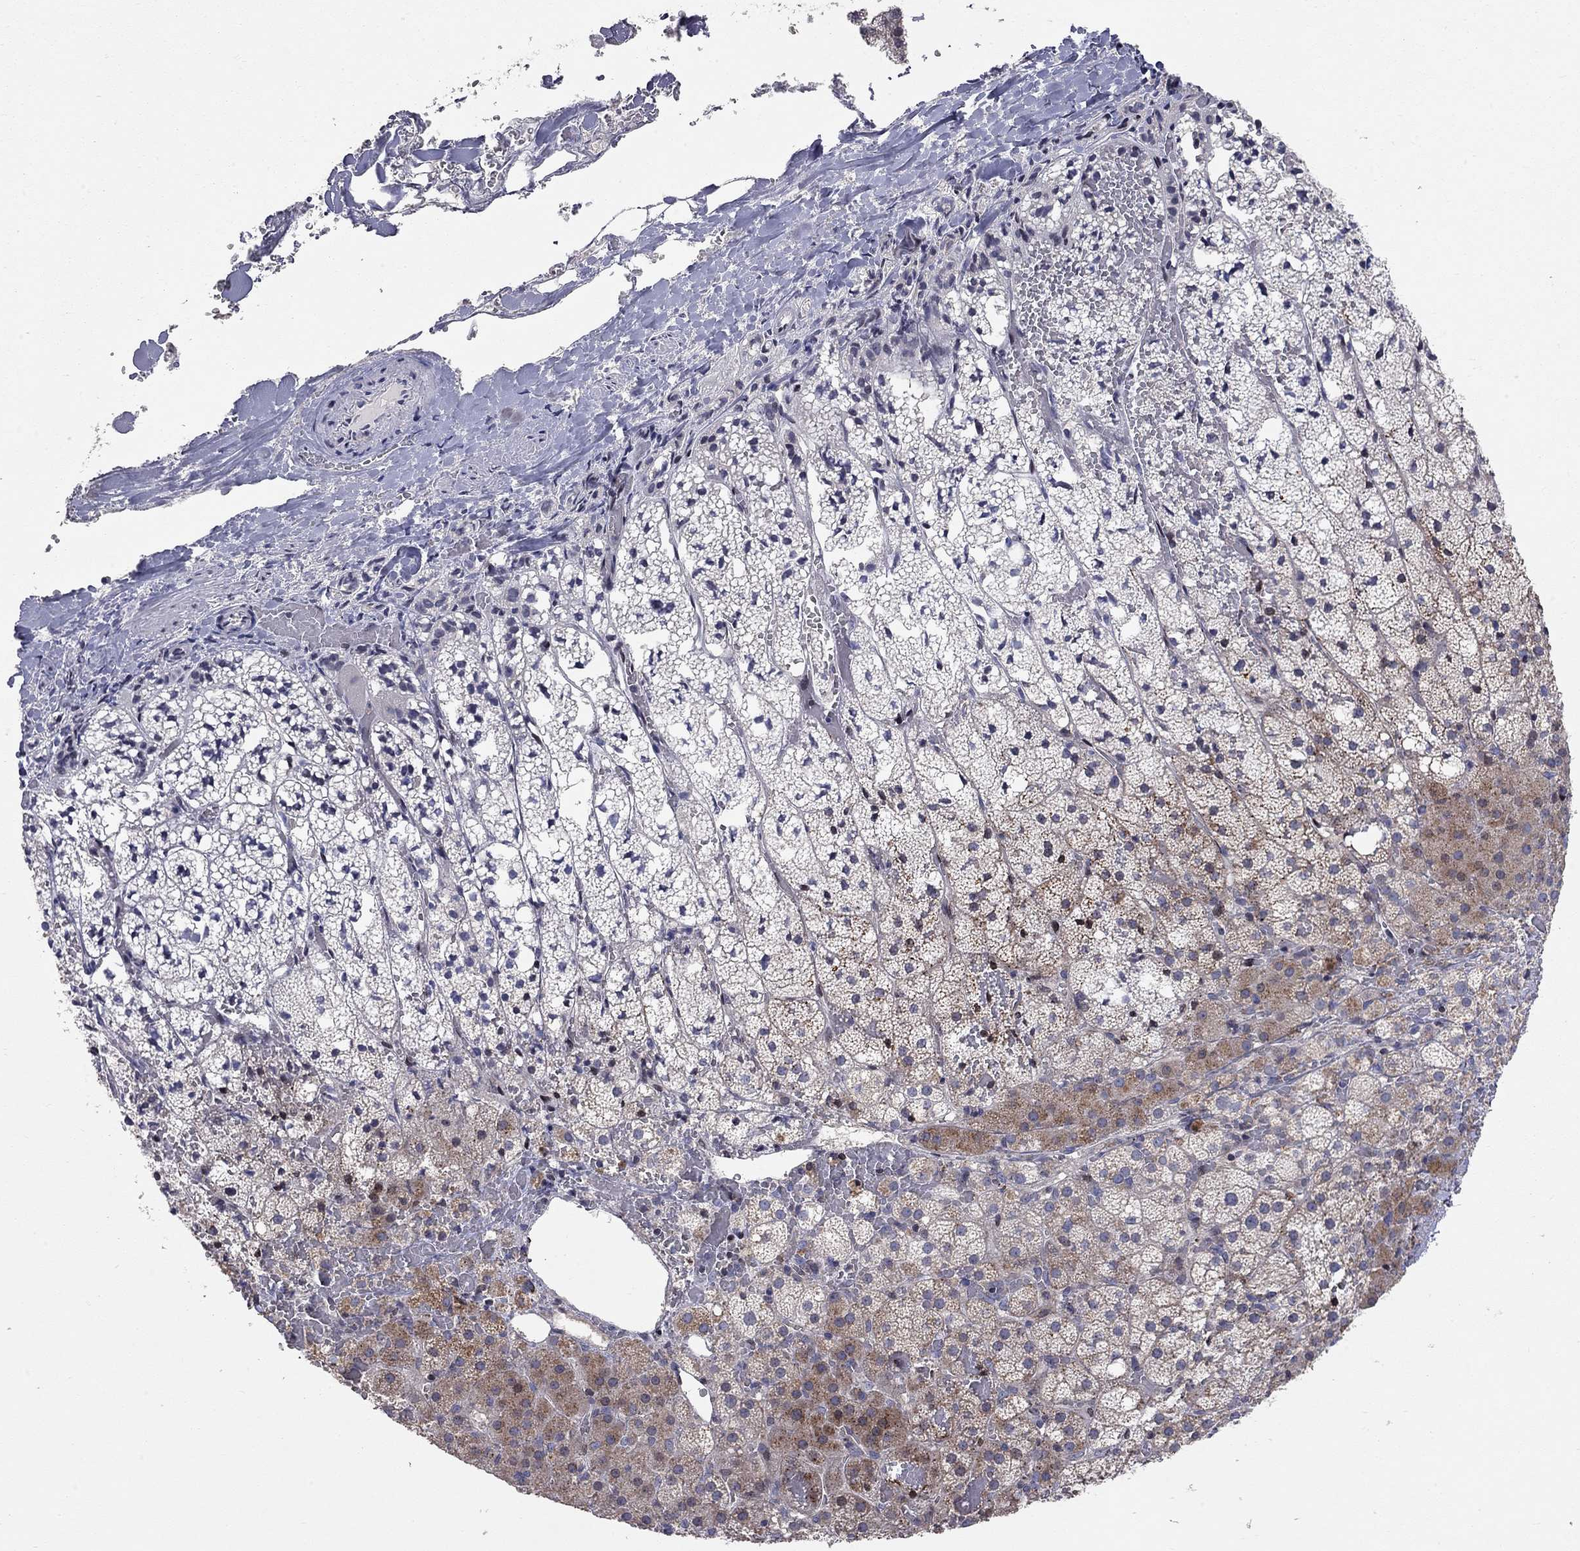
{"staining": {"intensity": "strong", "quantity": "<25%", "location": "cytoplasmic/membranous"}, "tissue": "adrenal gland", "cell_type": "Glandular cells", "image_type": "normal", "snomed": [{"axis": "morphology", "description": "Normal tissue, NOS"}, {"axis": "topography", "description": "Adrenal gland"}], "caption": "Strong cytoplasmic/membranous expression for a protein is seen in approximately <25% of glandular cells of normal adrenal gland using immunohistochemistry.", "gene": "ERN2", "patient": {"sex": "male", "age": 53}}